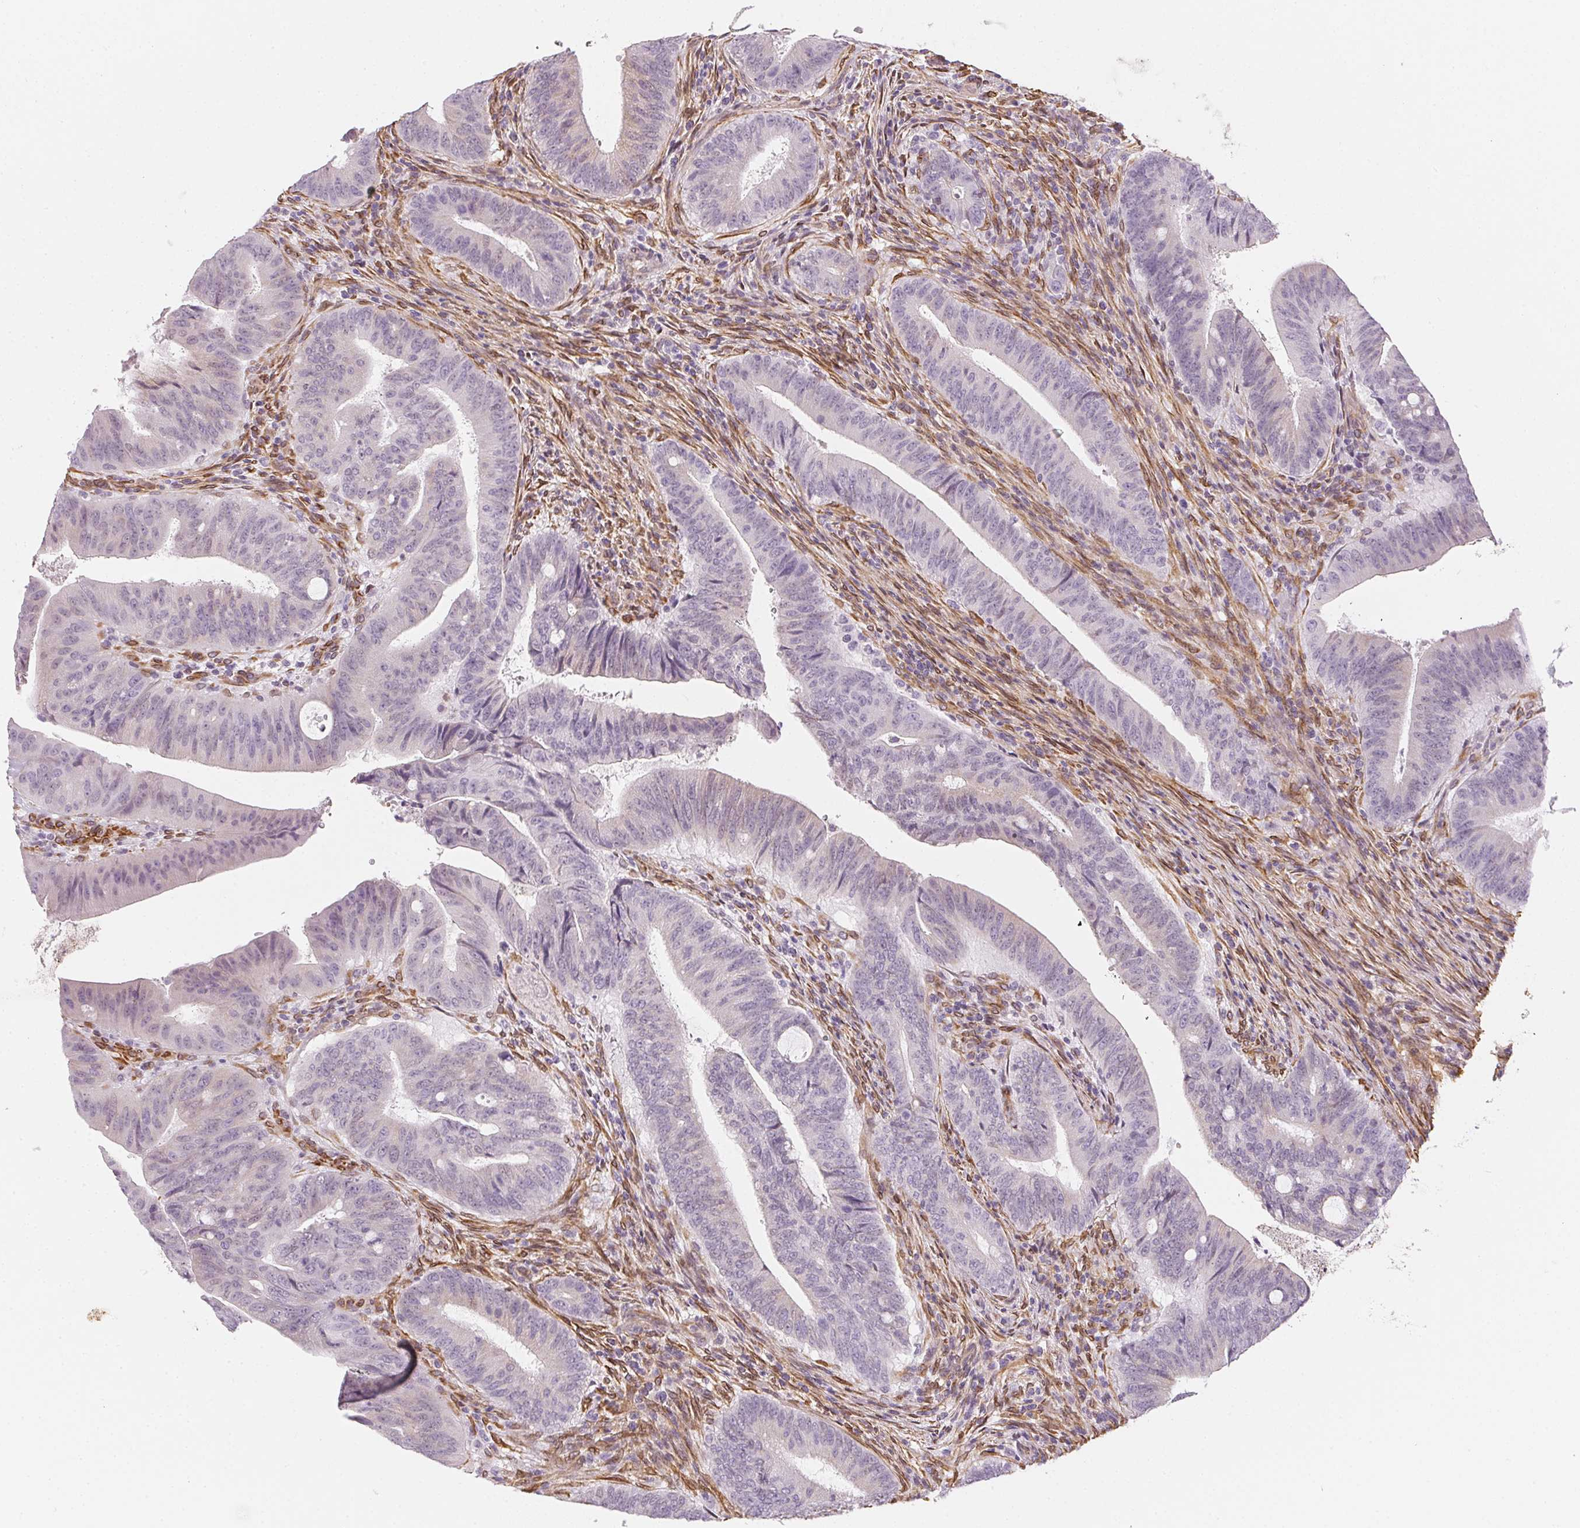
{"staining": {"intensity": "negative", "quantity": "none", "location": "none"}, "tissue": "colorectal cancer", "cell_type": "Tumor cells", "image_type": "cancer", "snomed": [{"axis": "morphology", "description": "Adenocarcinoma, NOS"}, {"axis": "topography", "description": "Colon"}], "caption": "There is no significant positivity in tumor cells of colorectal cancer (adenocarcinoma).", "gene": "RSBN1", "patient": {"sex": "female", "age": 43}}